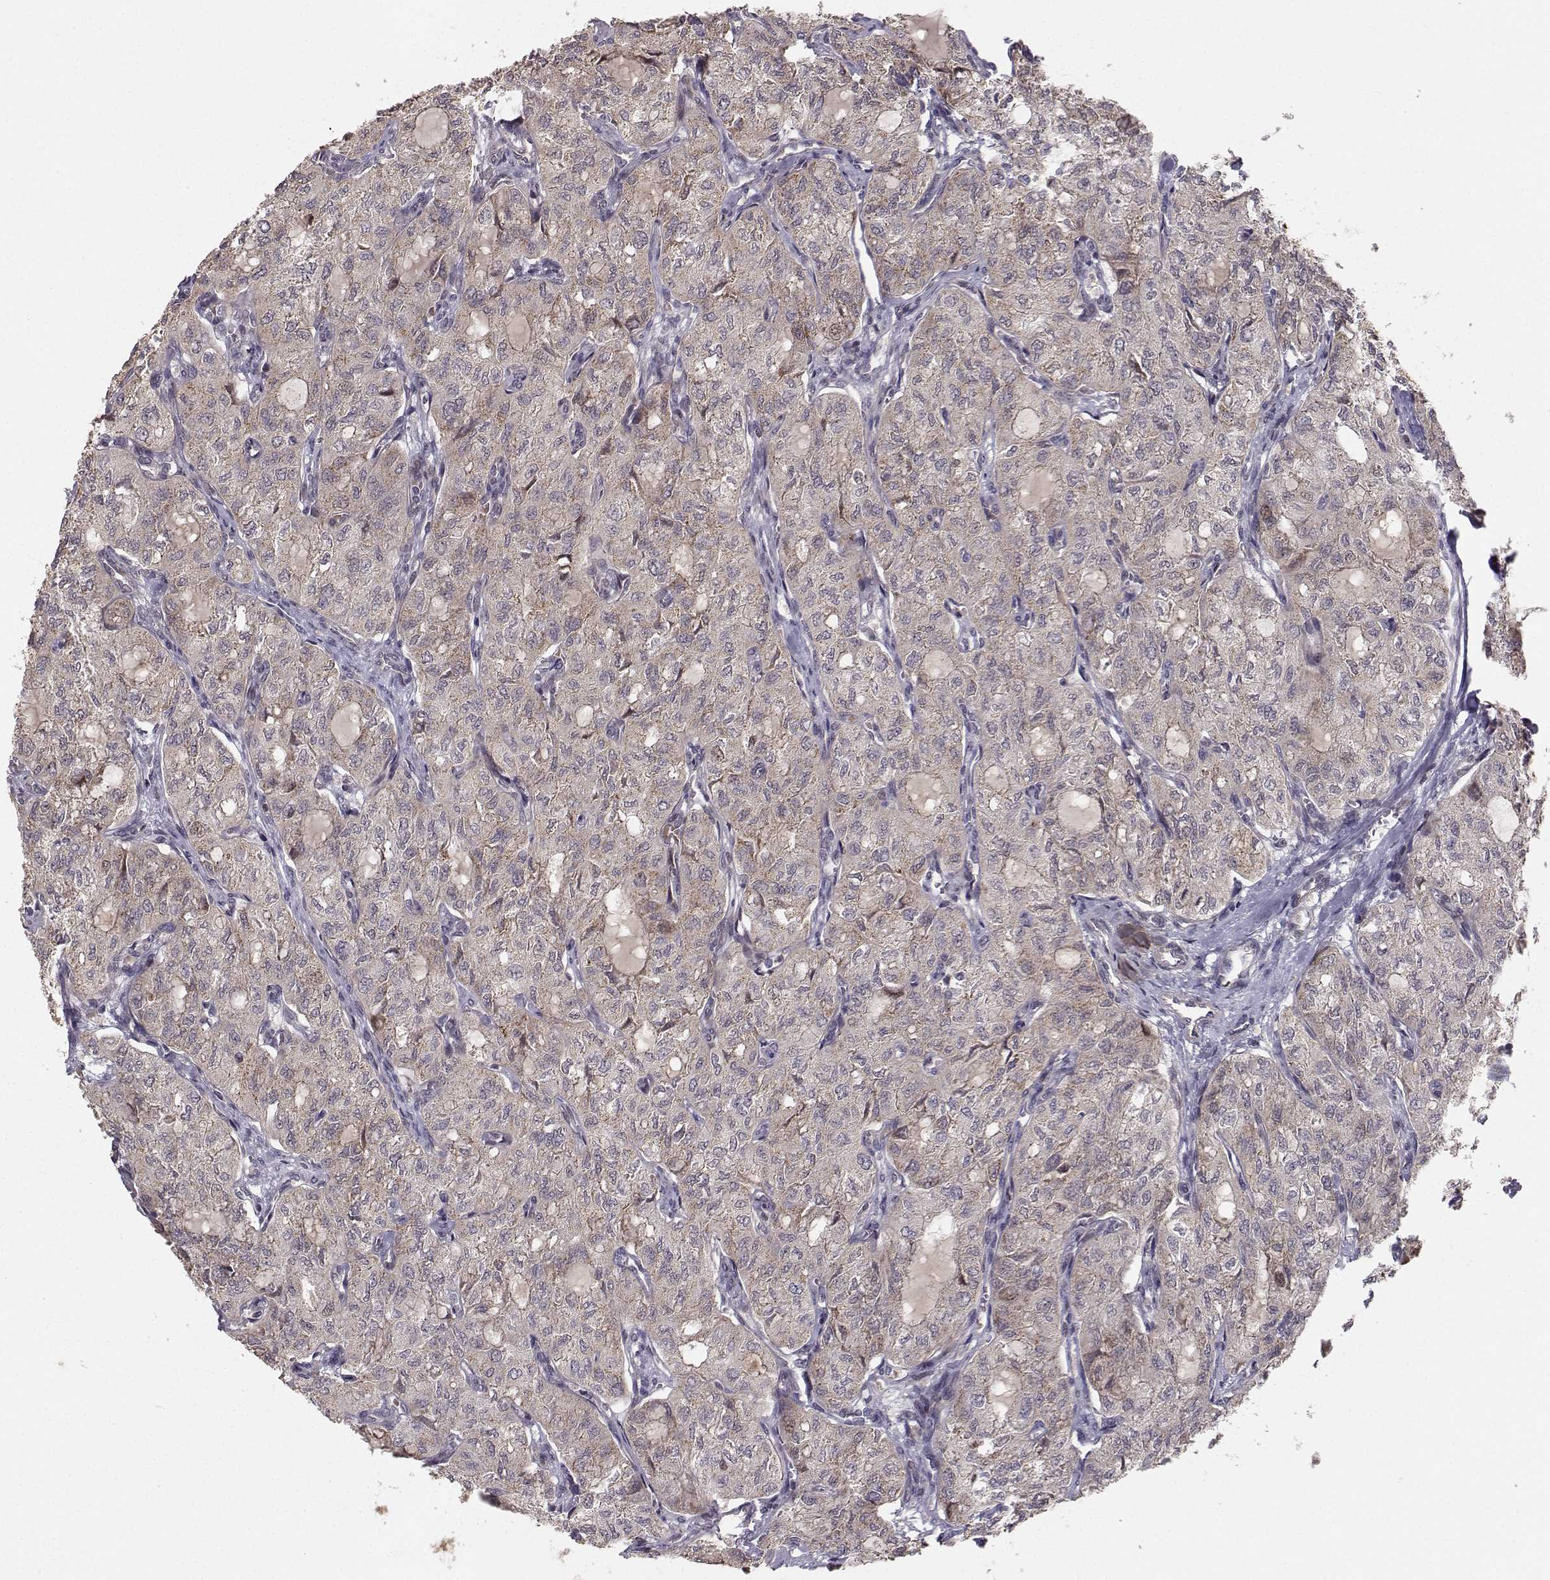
{"staining": {"intensity": "weak", "quantity": "25%-75%", "location": "cytoplasmic/membranous"}, "tissue": "thyroid cancer", "cell_type": "Tumor cells", "image_type": "cancer", "snomed": [{"axis": "morphology", "description": "Follicular adenoma carcinoma, NOS"}, {"axis": "topography", "description": "Thyroid gland"}], "caption": "Immunohistochemistry (IHC) of human thyroid cancer (follicular adenoma carcinoma) displays low levels of weak cytoplasmic/membranous positivity in about 25%-75% of tumor cells. Nuclei are stained in blue.", "gene": "APC", "patient": {"sex": "male", "age": 75}}